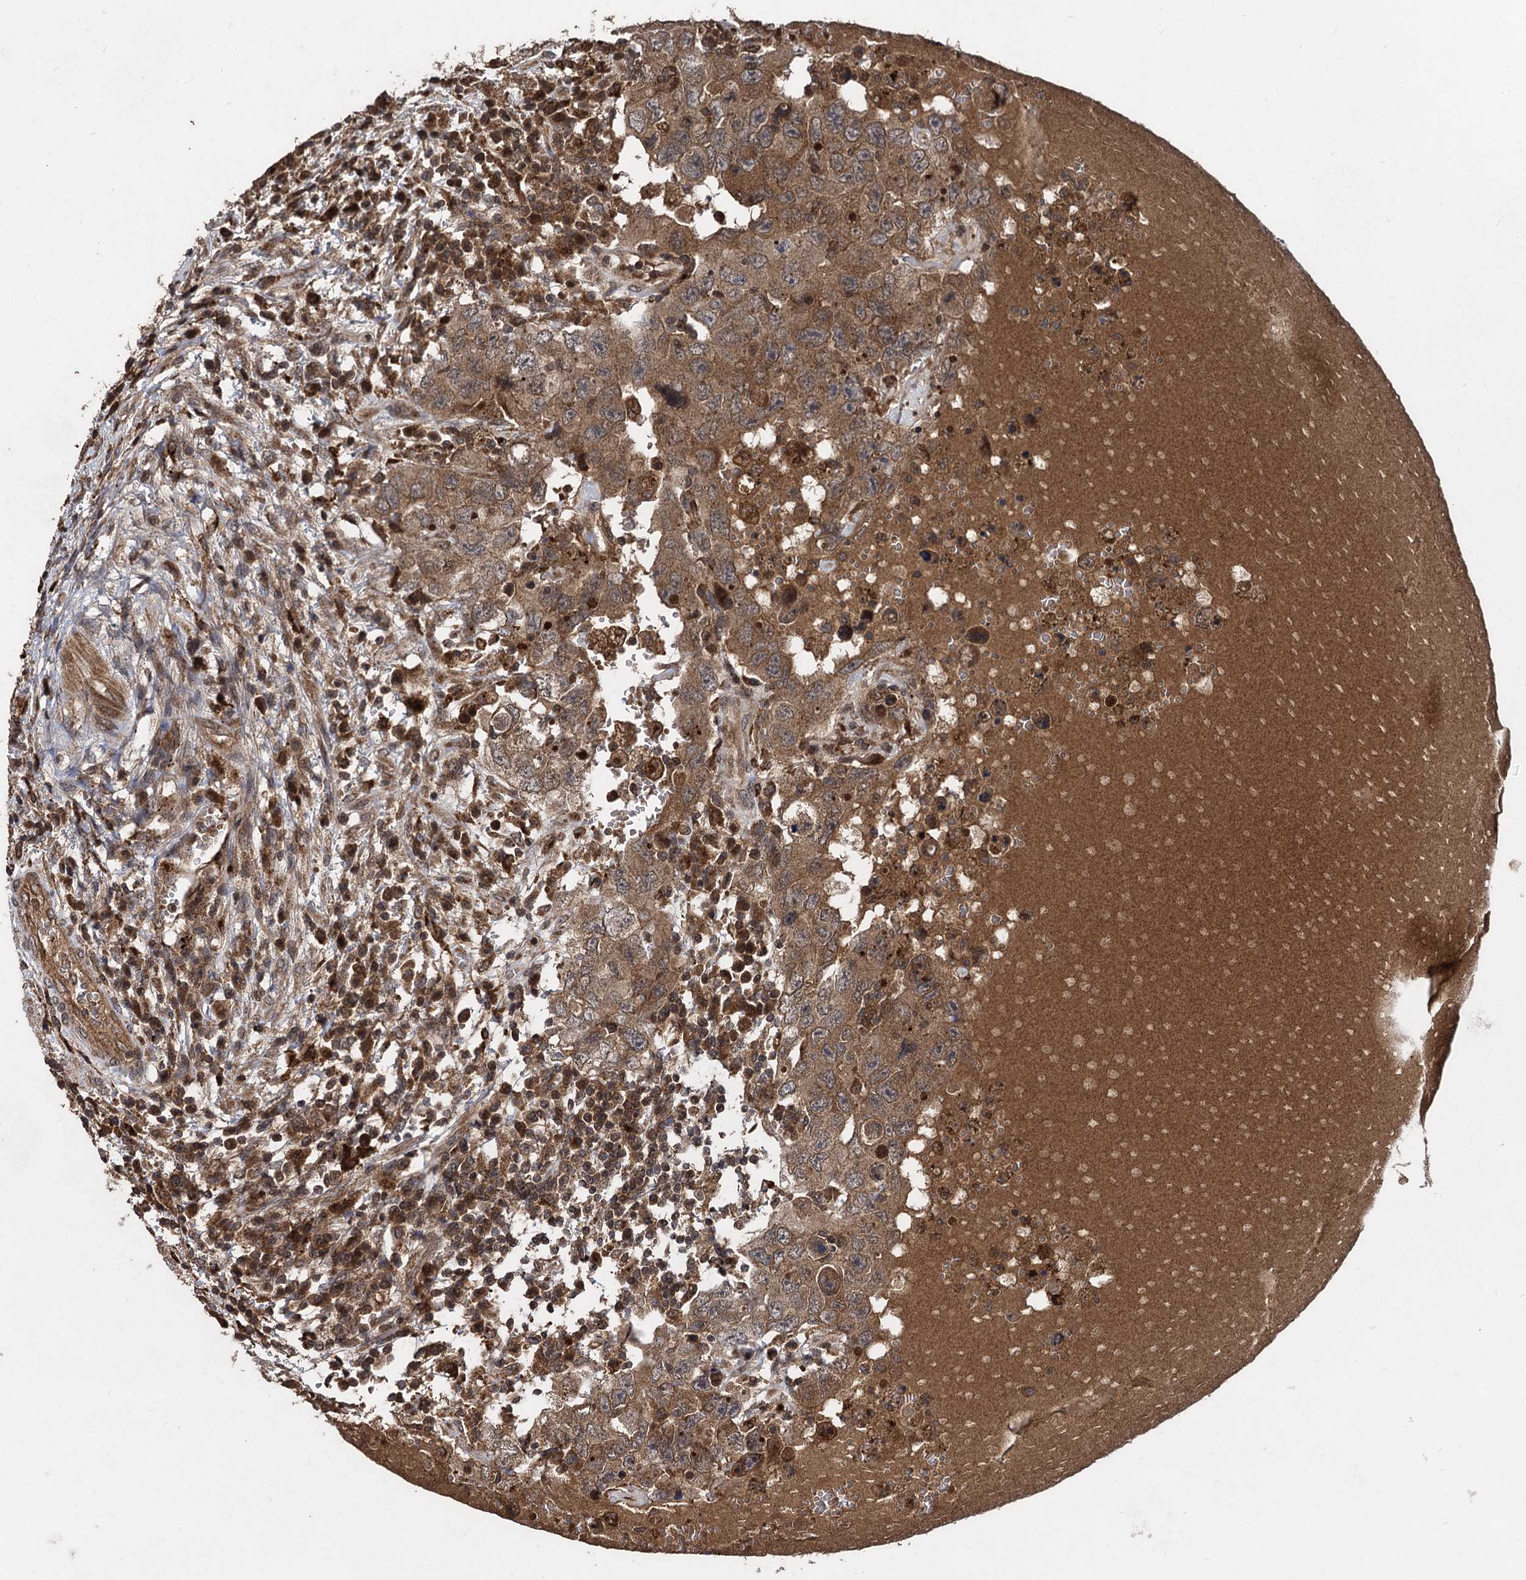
{"staining": {"intensity": "moderate", "quantity": ">75%", "location": "cytoplasmic/membranous"}, "tissue": "testis cancer", "cell_type": "Tumor cells", "image_type": "cancer", "snomed": [{"axis": "morphology", "description": "Carcinoma, Embryonal, NOS"}, {"axis": "topography", "description": "Testis"}], "caption": "This is an image of immunohistochemistry staining of testis embryonal carcinoma, which shows moderate positivity in the cytoplasmic/membranous of tumor cells.", "gene": "BCL2L2", "patient": {"sex": "male", "age": 26}}